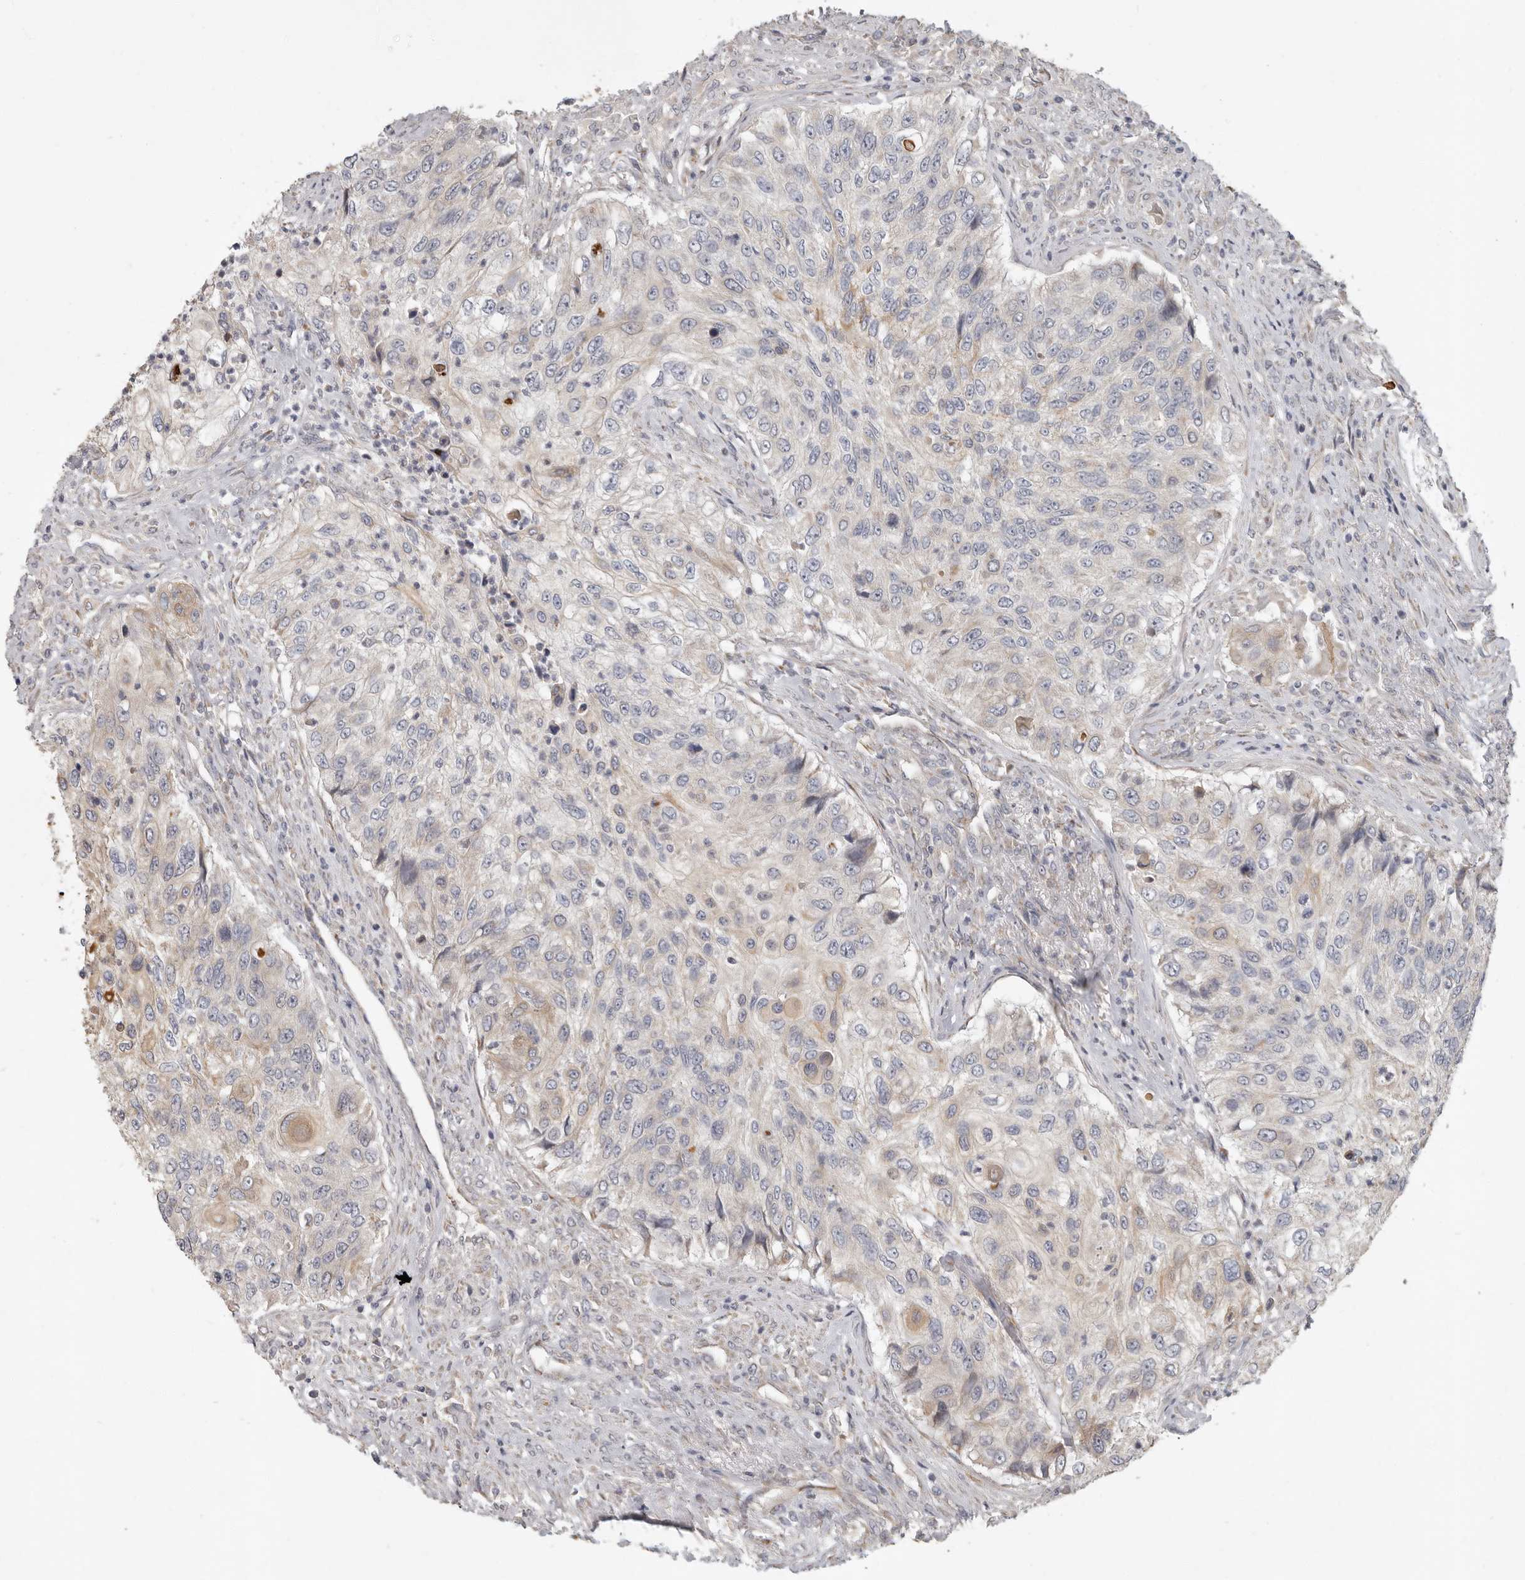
{"staining": {"intensity": "moderate", "quantity": "<25%", "location": "cytoplasmic/membranous"}, "tissue": "urothelial cancer", "cell_type": "Tumor cells", "image_type": "cancer", "snomed": [{"axis": "morphology", "description": "Urothelial carcinoma, High grade"}, {"axis": "topography", "description": "Urinary bladder"}], "caption": "The micrograph exhibits staining of urothelial cancer, revealing moderate cytoplasmic/membranous protein staining (brown color) within tumor cells.", "gene": "UNK", "patient": {"sex": "female", "age": 60}}